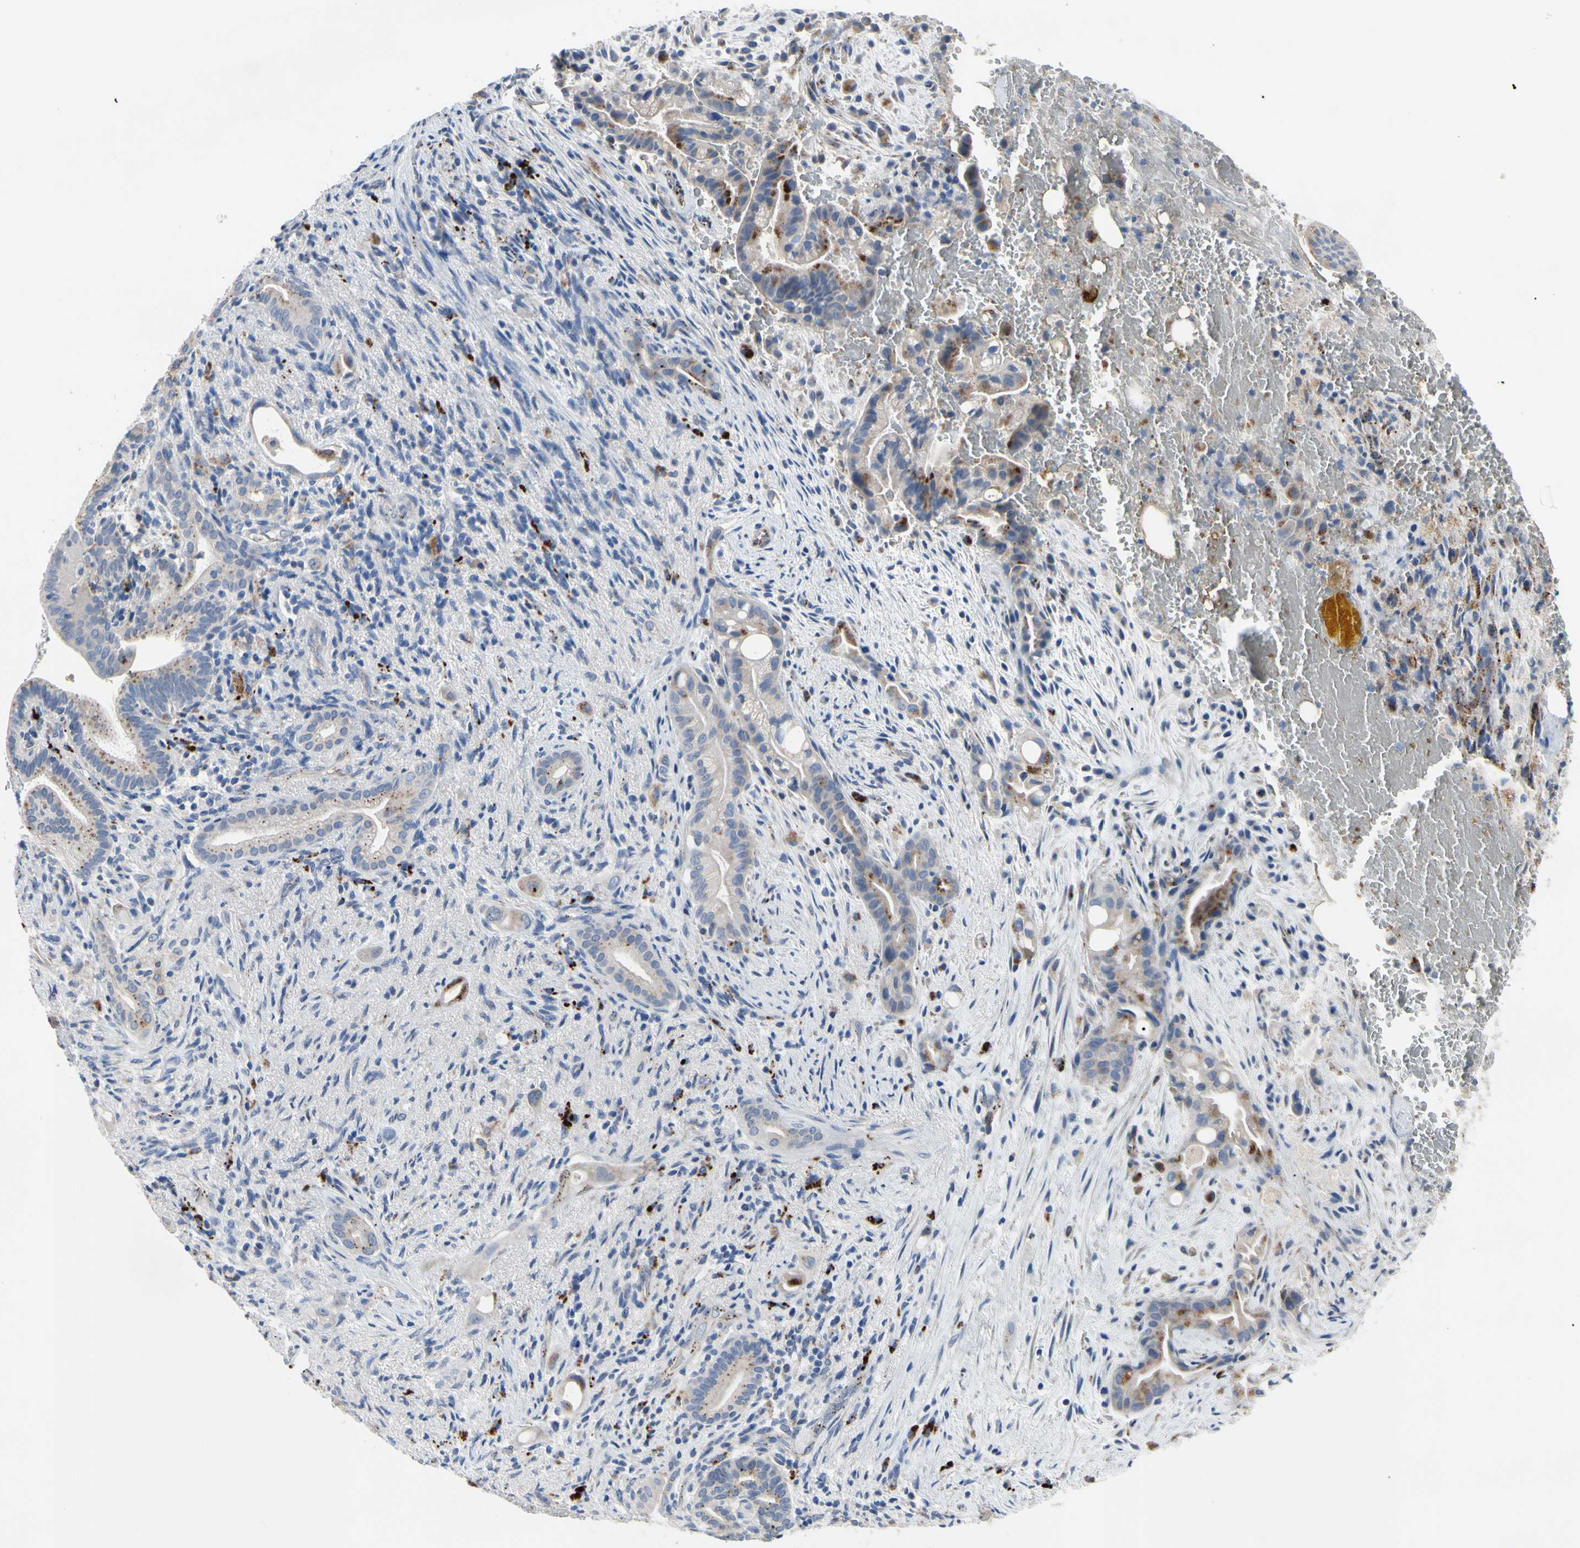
{"staining": {"intensity": "weak", "quantity": ">75%", "location": "cytoplasmic/membranous"}, "tissue": "liver cancer", "cell_type": "Tumor cells", "image_type": "cancer", "snomed": [{"axis": "morphology", "description": "Cholangiocarcinoma"}, {"axis": "topography", "description": "Liver"}], "caption": "Protein expression by IHC demonstrates weak cytoplasmic/membranous positivity in about >75% of tumor cells in liver cholangiocarcinoma.", "gene": "RETSAT", "patient": {"sex": "female", "age": 68}}